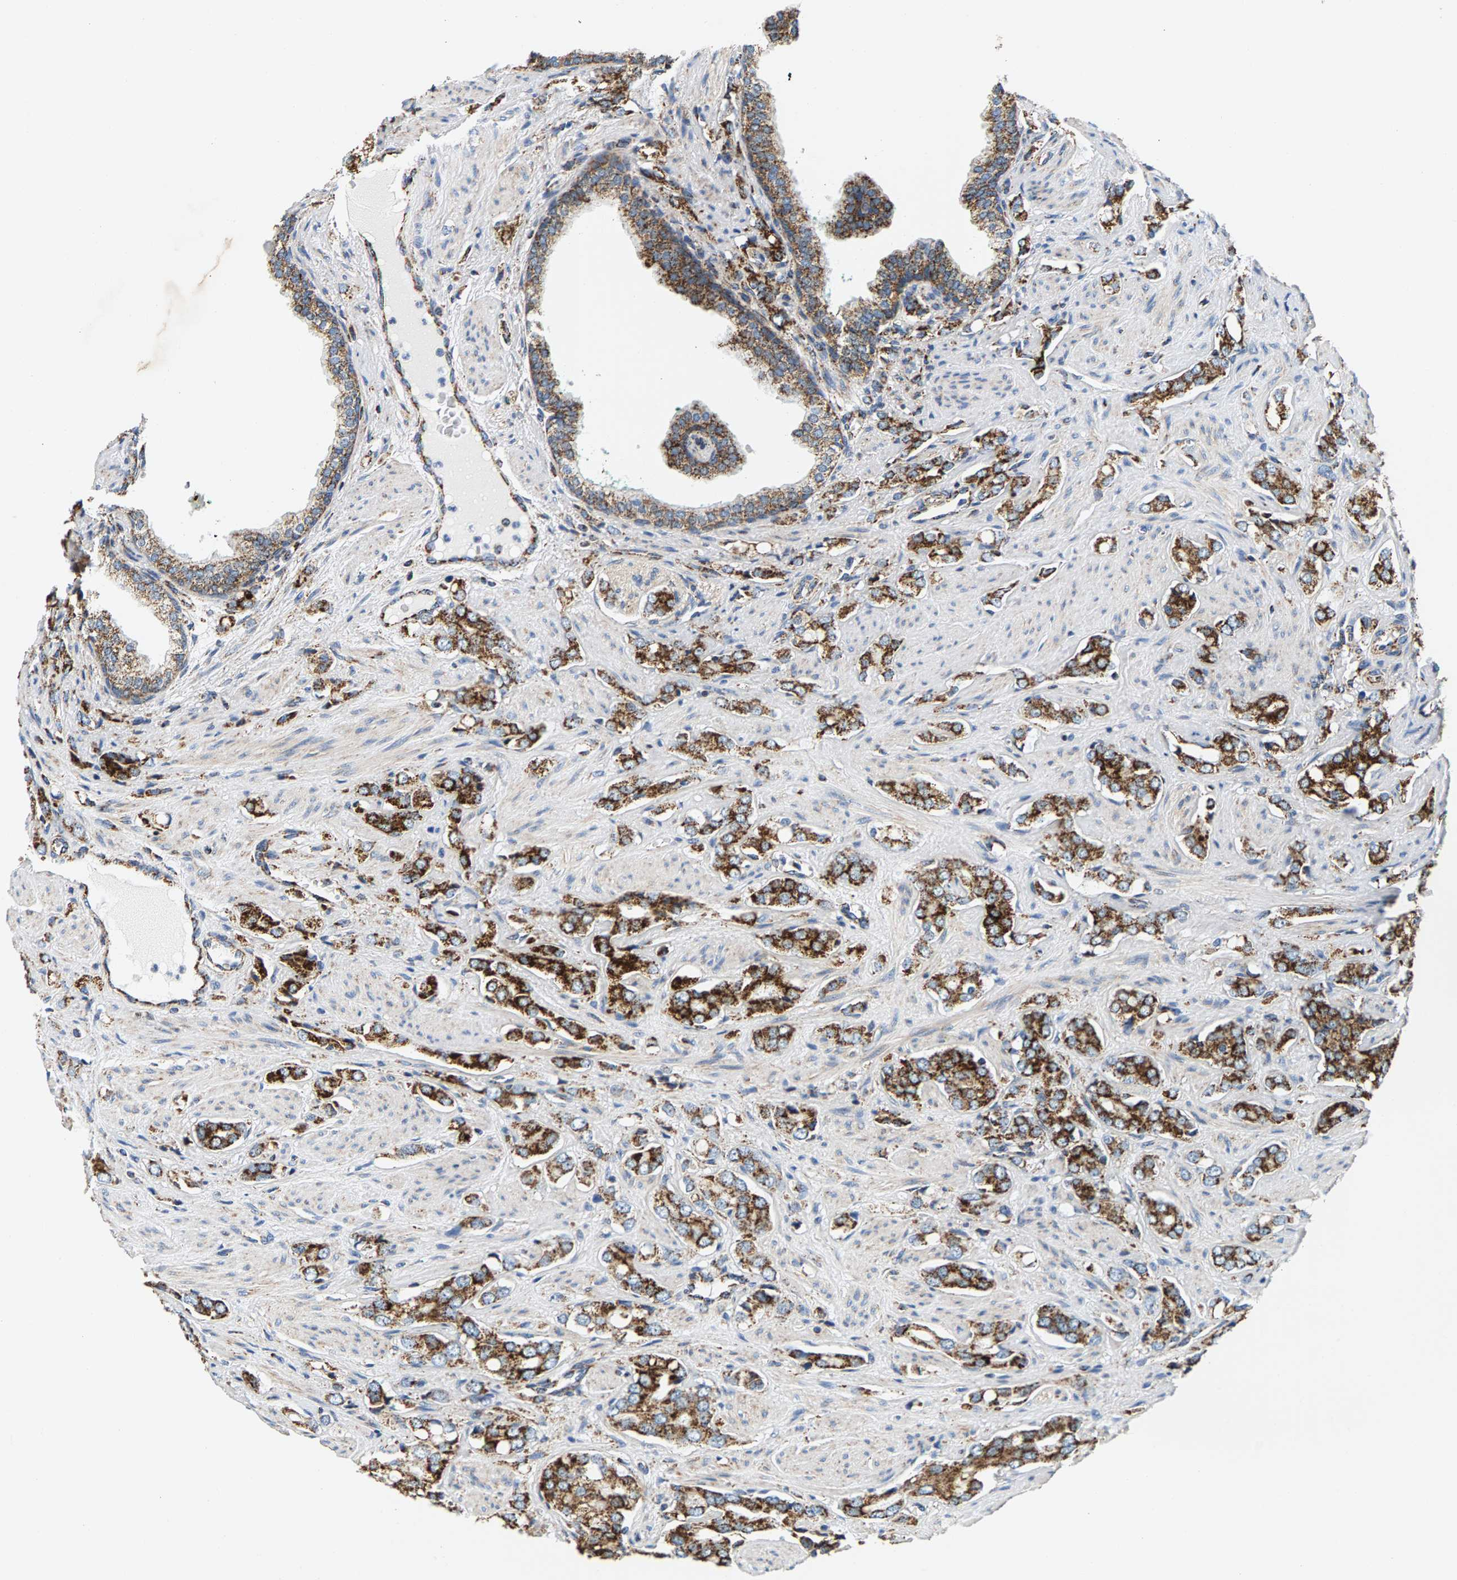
{"staining": {"intensity": "strong", "quantity": ">75%", "location": "cytoplasmic/membranous"}, "tissue": "prostate cancer", "cell_type": "Tumor cells", "image_type": "cancer", "snomed": [{"axis": "morphology", "description": "Adenocarcinoma, High grade"}, {"axis": "topography", "description": "Prostate"}], "caption": "Protein staining by immunohistochemistry (IHC) shows strong cytoplasmic/membranous staining in about >75% of tumor cells in high-grade adenocarcinoma (prostate). The staining was performed using DAB (3,3'-diaminobenzidine) to visualize the protein expression in brown, while the nuclei were stained in blue with hematoxylin (Magnification: 20x).", "gene": "PDE1A", "patient": {"sex": "male", "age": 52}}